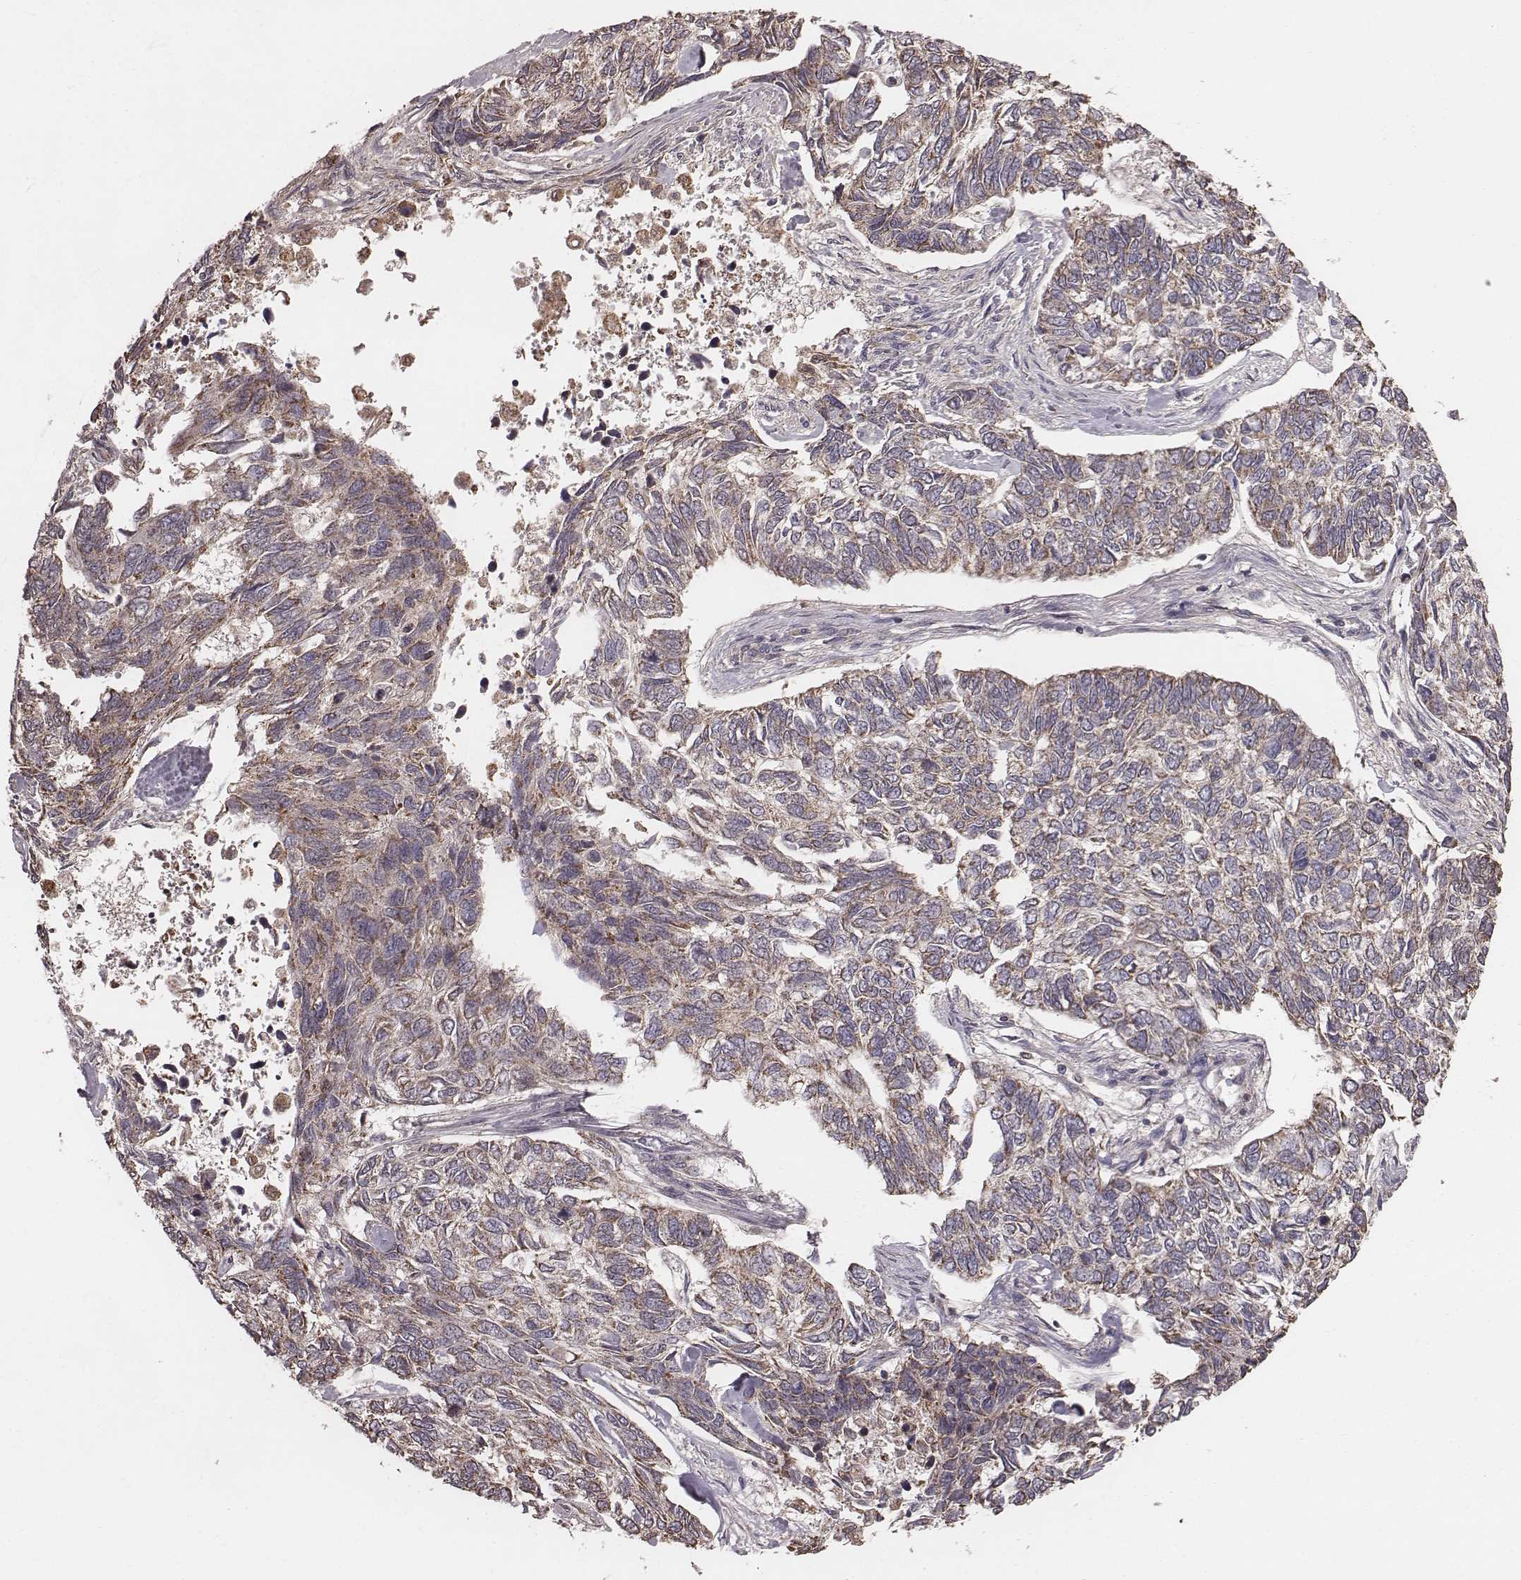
{"staining": {"intensity": "moderate", "quantity": ">75%", "location": "cytoplasmic/membranous"}, "tissue": "skin cancer", "cell_type": "Tumor cells", "image_type": "cancer", "snomed": [{"axis": "morphology", "description": "Basal cell carcinoma"}, {"axis": "topography", "description": "Skin"}], "caption": "This histopathology image shows basal cell carcinoma (skin) stained with immunohistochemistry (IHC) to label a protein in brown. The cytoplasmic/membranous of tumor cells show moderate positivity for the protein. Nuclei are counter-stained blue.", "gene": "PDCD2L", "patient": {"sex": "female", "age": 65}}